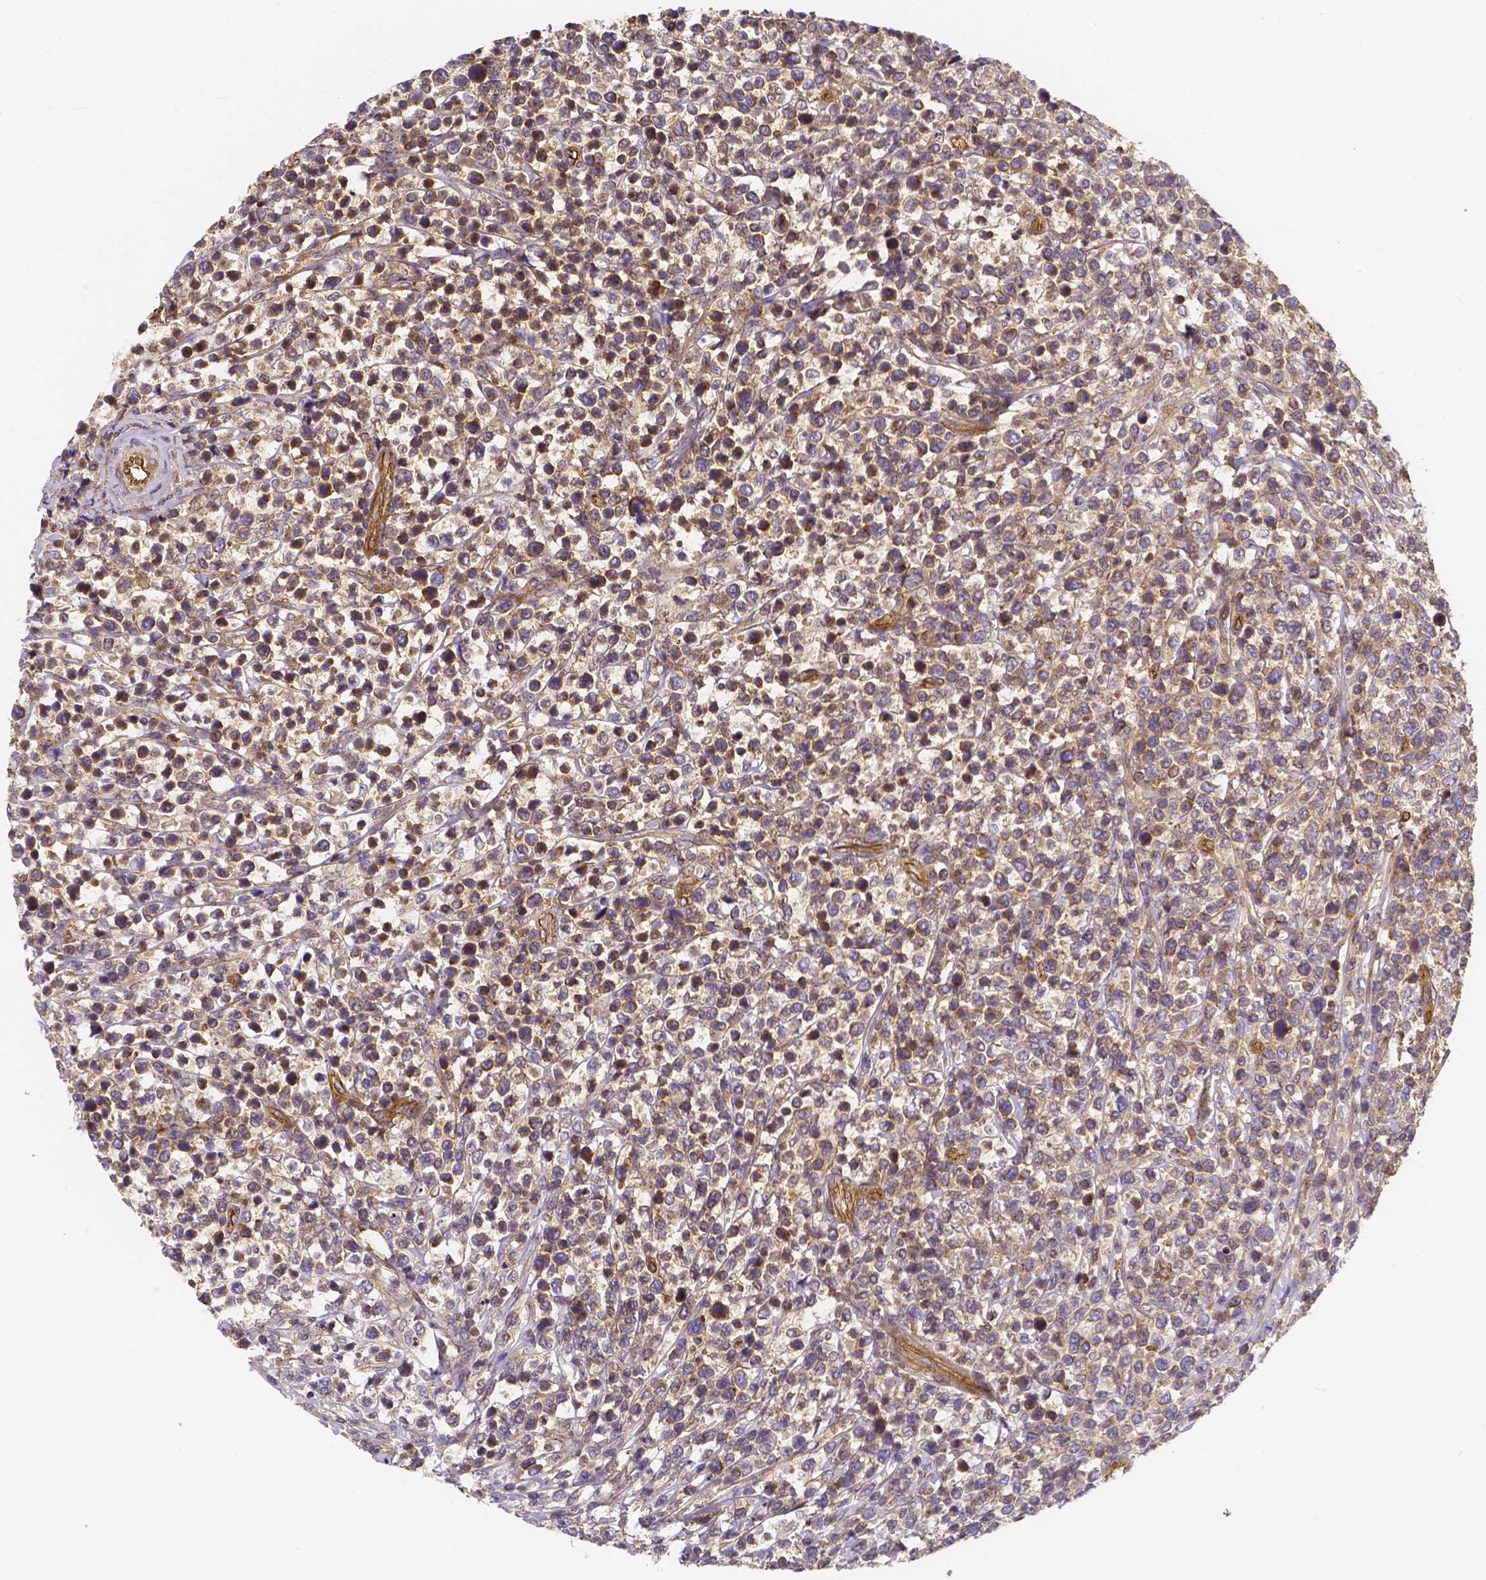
{"staining": {"intensity": "weak", "quantity": "25%-75%", "location": "cytoplasmic/membranous"}, "tissue": "lymphoma", "cell_type": "Tumor cells", "image_type": "cancer", "snomed": [{"axis": "morphology", "description": "Malignant lymphoma, non-Hodgkin's type, High grade"}, {"axis": "topography", "description": "Soft tissue"}], "caption": "Immunohistochemistry (IHC) staining of lymphoma, which exhibits low levels of weak cytoplasmic/membranous staining in about 25%-75% of tumor cells indicating weak cytoplasmic/membranous protein positivity. The staining was performed using DAB (3,3'-diaminobenzidine) (brown) for protein detection and nuclei were counterstained in hematoxylin (blue).", "gene": "CLINT1", "patient": {"sex": "female", "age": 56}}